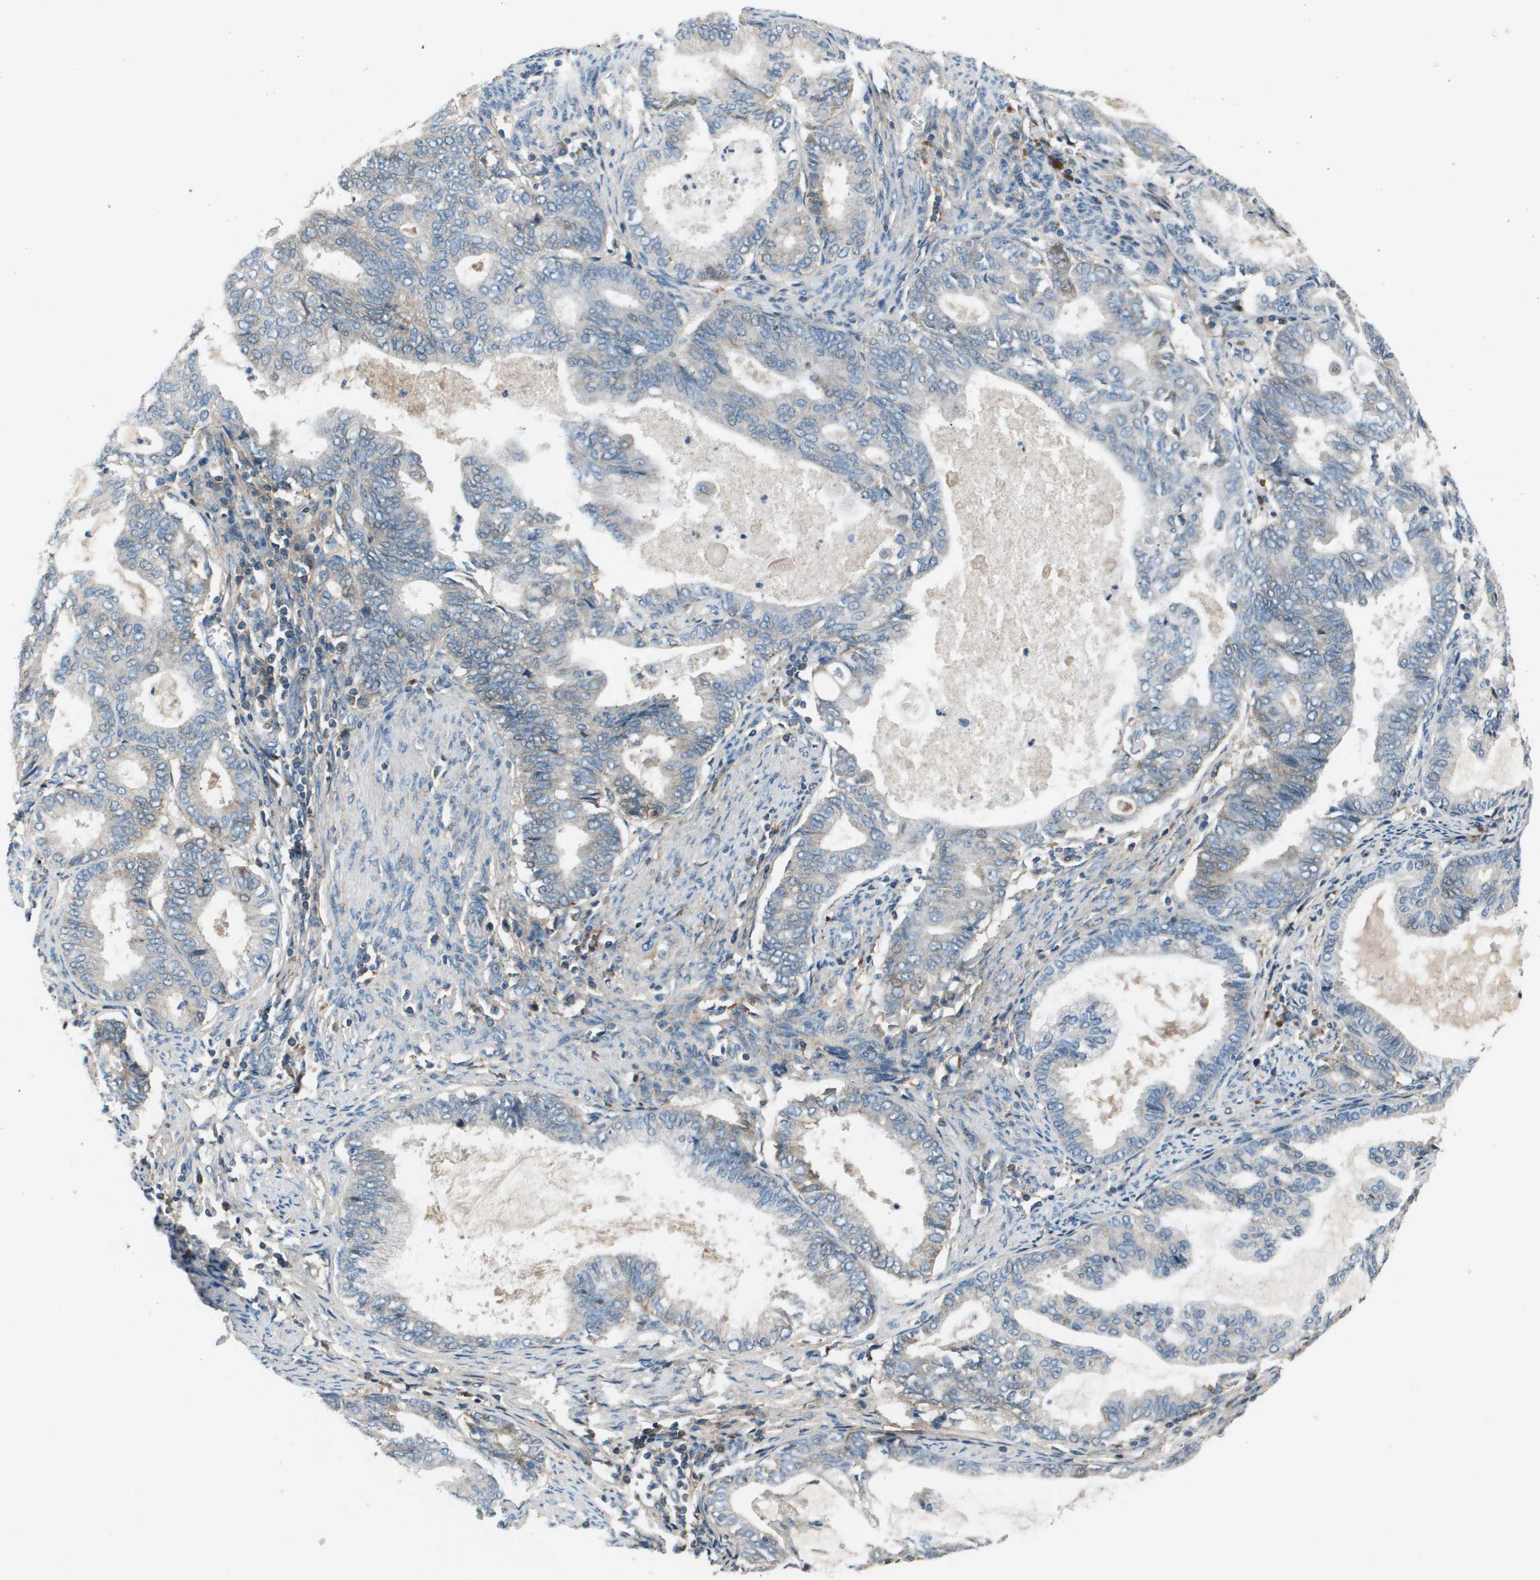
{"staining": {"intensity": "moderate", "quantity": "<25%", "location": "cytoplasmic/membranous"}, "tissue": "endometrial cancer", "cell_type": "Tumor cells", "image_type": "cancer", "snomed": [{"axis": "morphology", "description": "Adenocarcinoma, NOS"}, {"axis": "topography", "description": "Endometrium"}], "caption": "This histopathology image reveals immunohistochemistry staining of human endometrial cancer (adenocarcinoma), with low moderate cytoplasmic/membranous staining in approximately <25% of tumor cells.", "gene": "PCOLCE", "patient": {"sex": "female", "age": 86}}